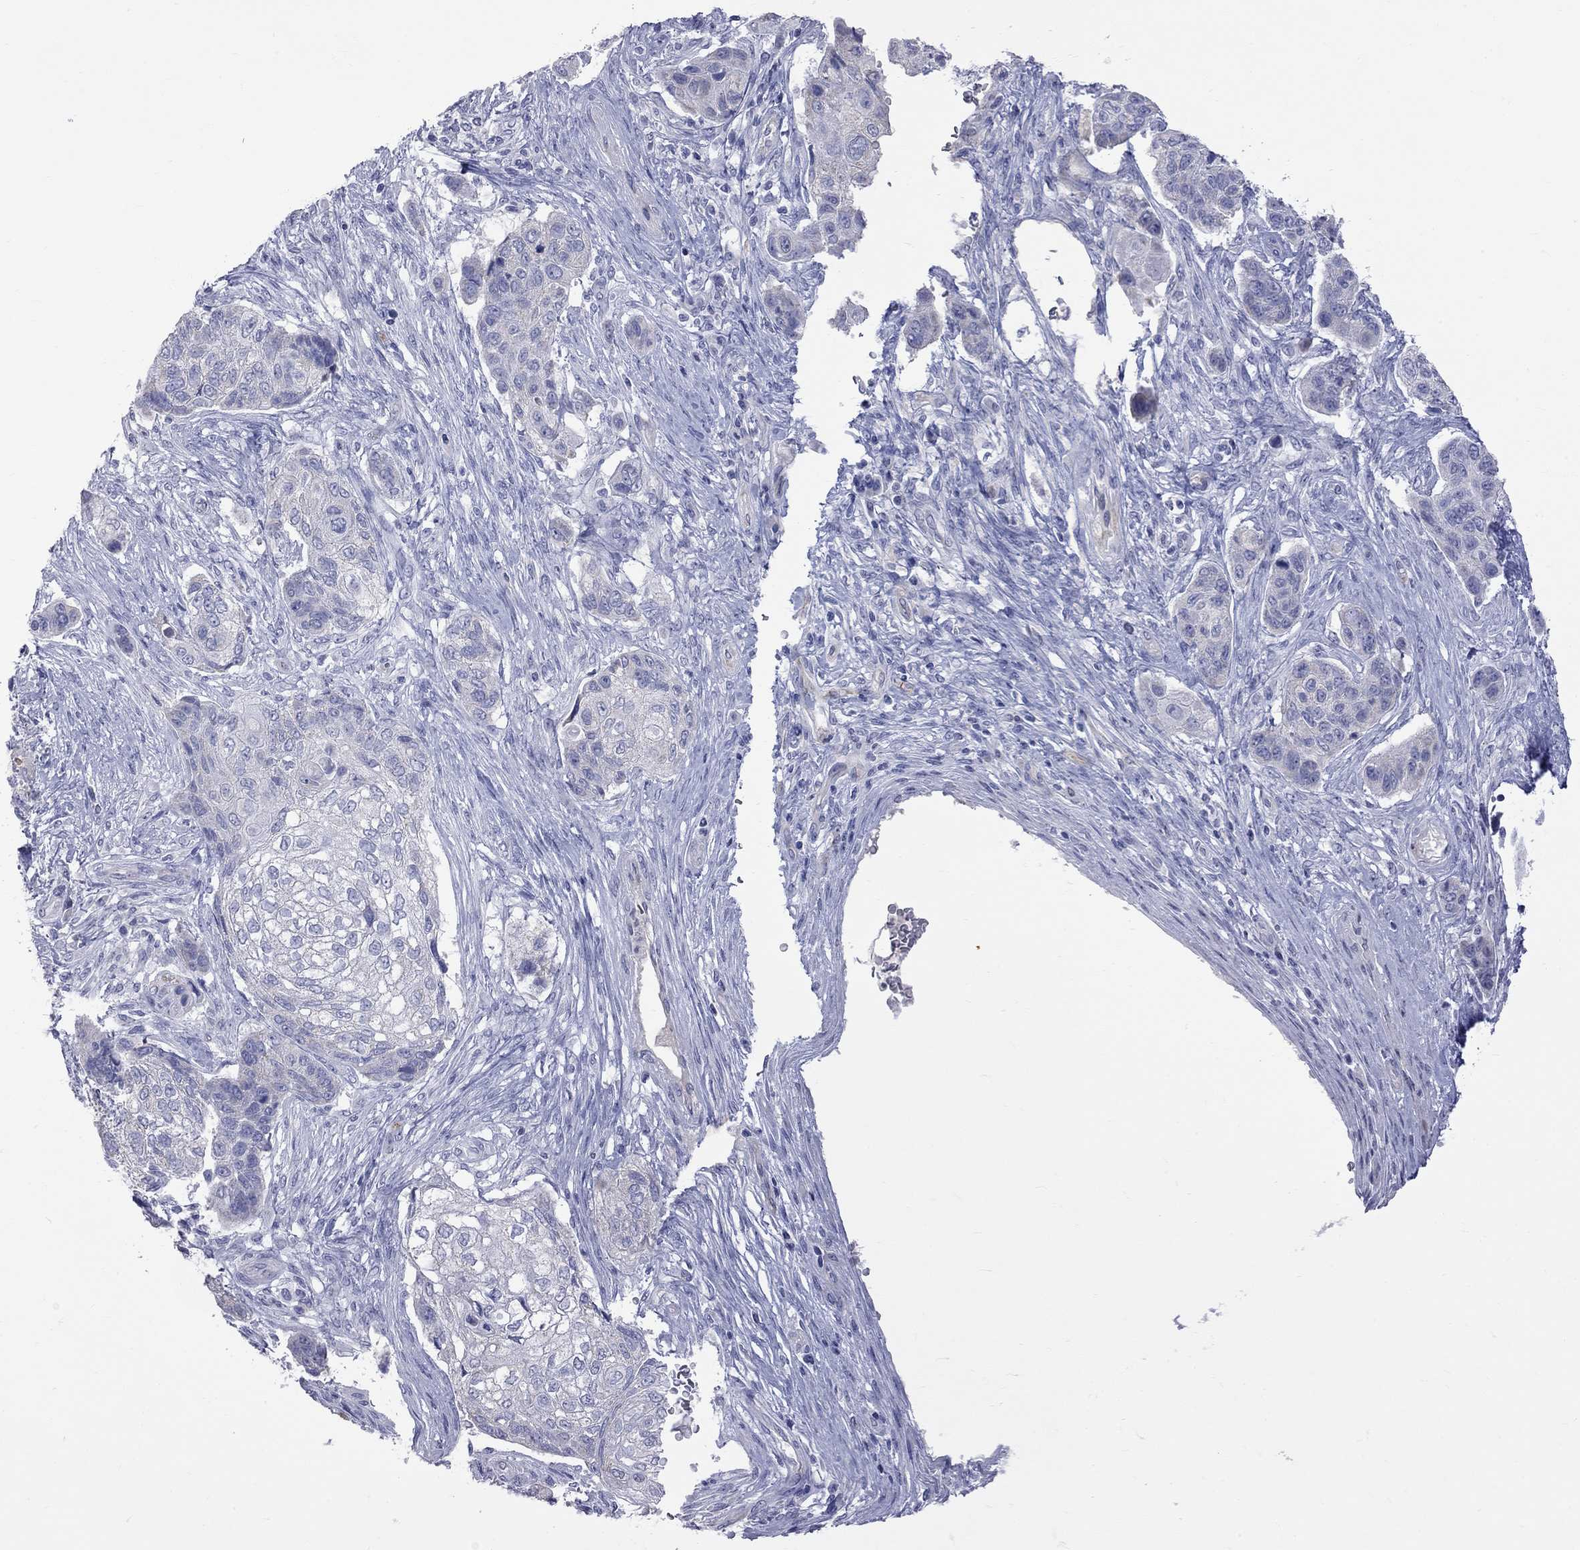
{"staining": {"intensity": "negative", "quantity": "none", "location": "none"}, "tissue": "lung cancer", "cell_type": "Tumor cells", "image_type": "cancer", "snomed": [{"axis": "morphology", "description": "Normal tissue, NOS"}, {"axis": "morphology", "description": "Squamous cell carcinoma, NOS"}, {"axis": "topography", "description": "Bronchus"}, {"axis": "topography", "description": "Lung"}], "caption": "This is an immunohistochemistry micrograph of human lung cancer. There is no expression in tumor cells.", "gene": "KCND2", "patient": {"sex": "male", "age": 69}}